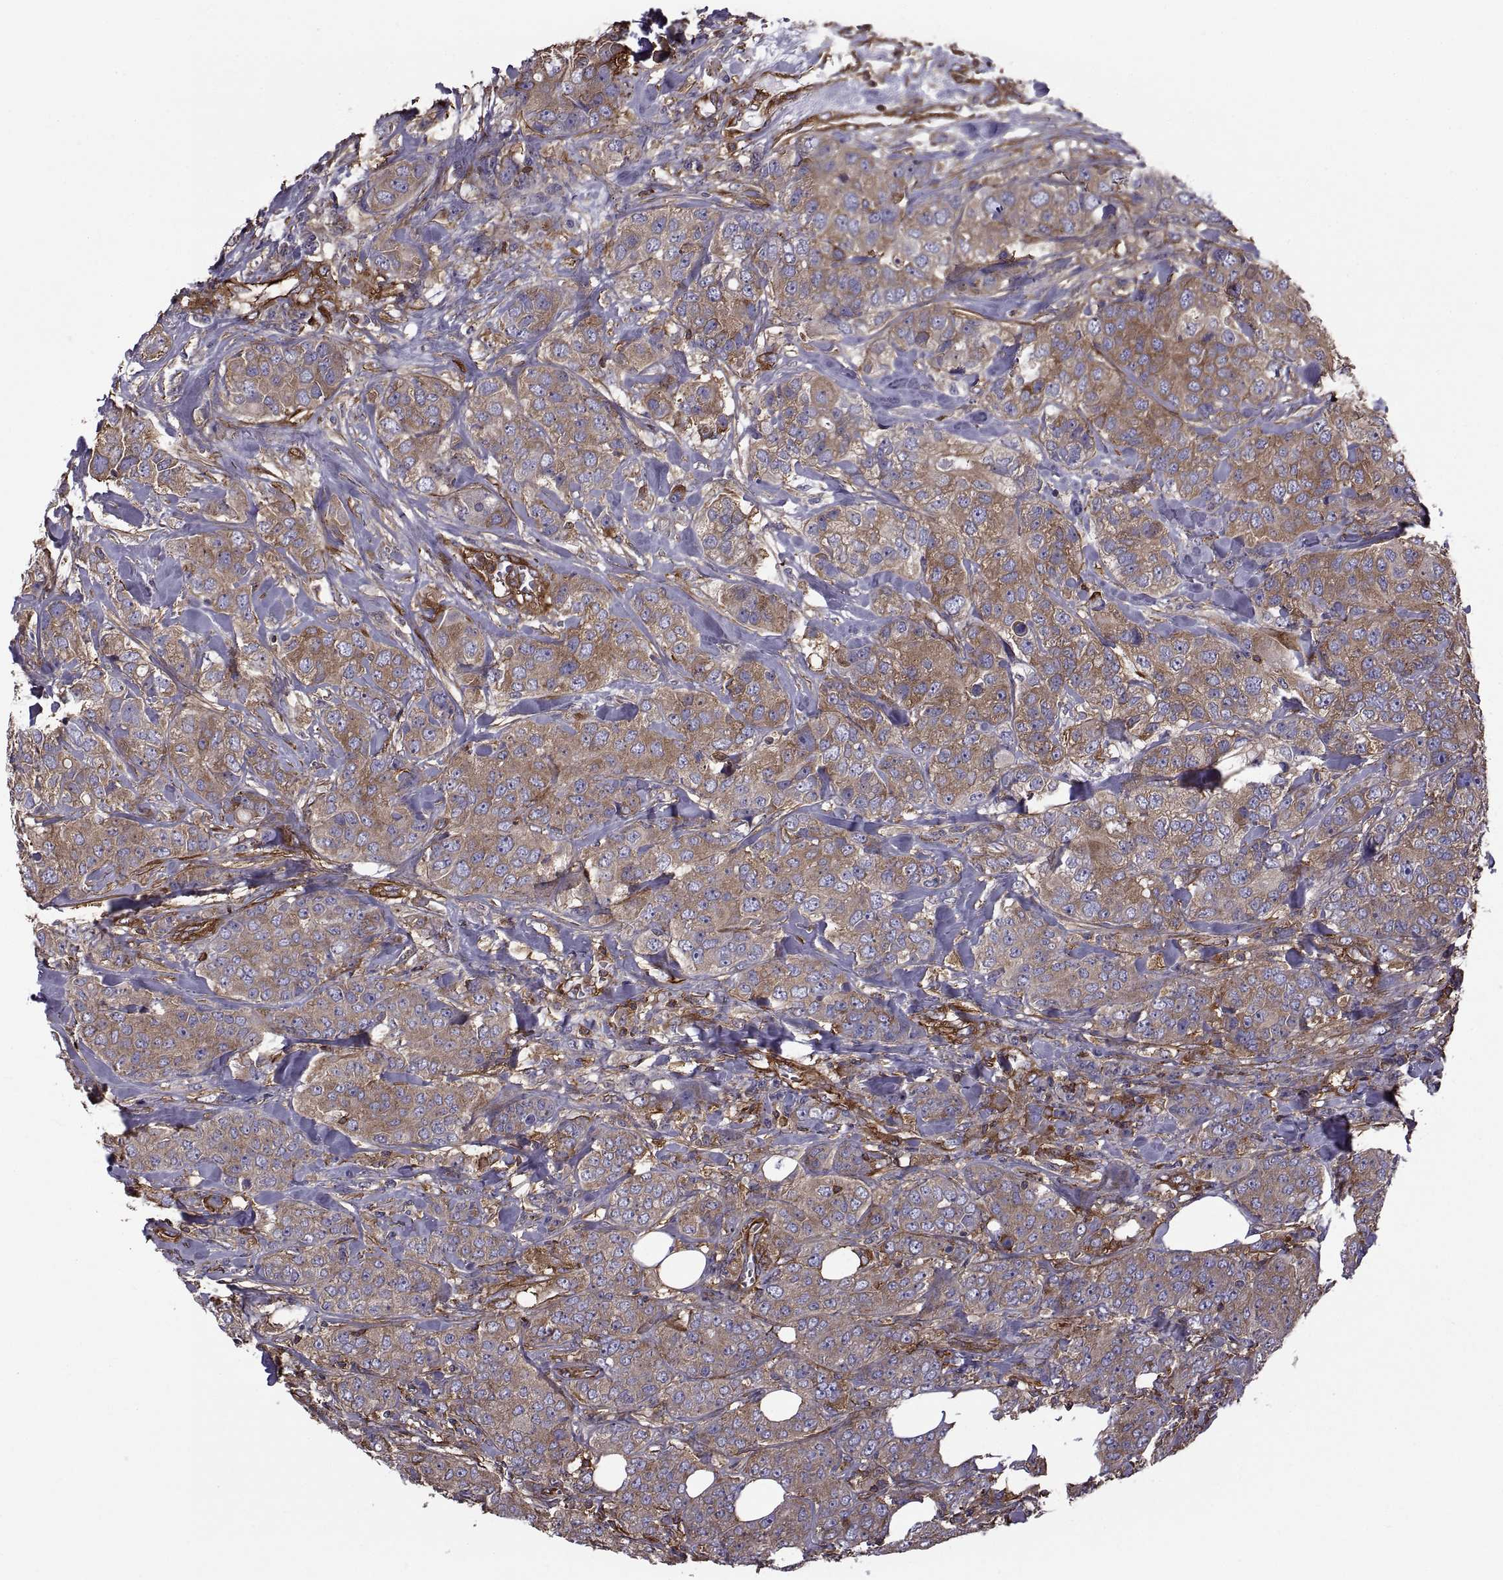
{"staining": {"intensity": "moderate", "quantity": ">75%", "location": "cytoplasmic/membranous"}, "tissue": "breast cancer", "cell_type": "Tumor cells", "image_type": "cancer", "snomed": [{"axis": "morphology", "description": "Duct carcinoma"}, {"axis": "topography", "description": "Breast"}], "caption": "Intraductal carcinoma (breast) stained with a protein marker reveals moderate staining in tumor cells.", "gene": "MYH9", "patient": {"sex": "female", "age": 43}}